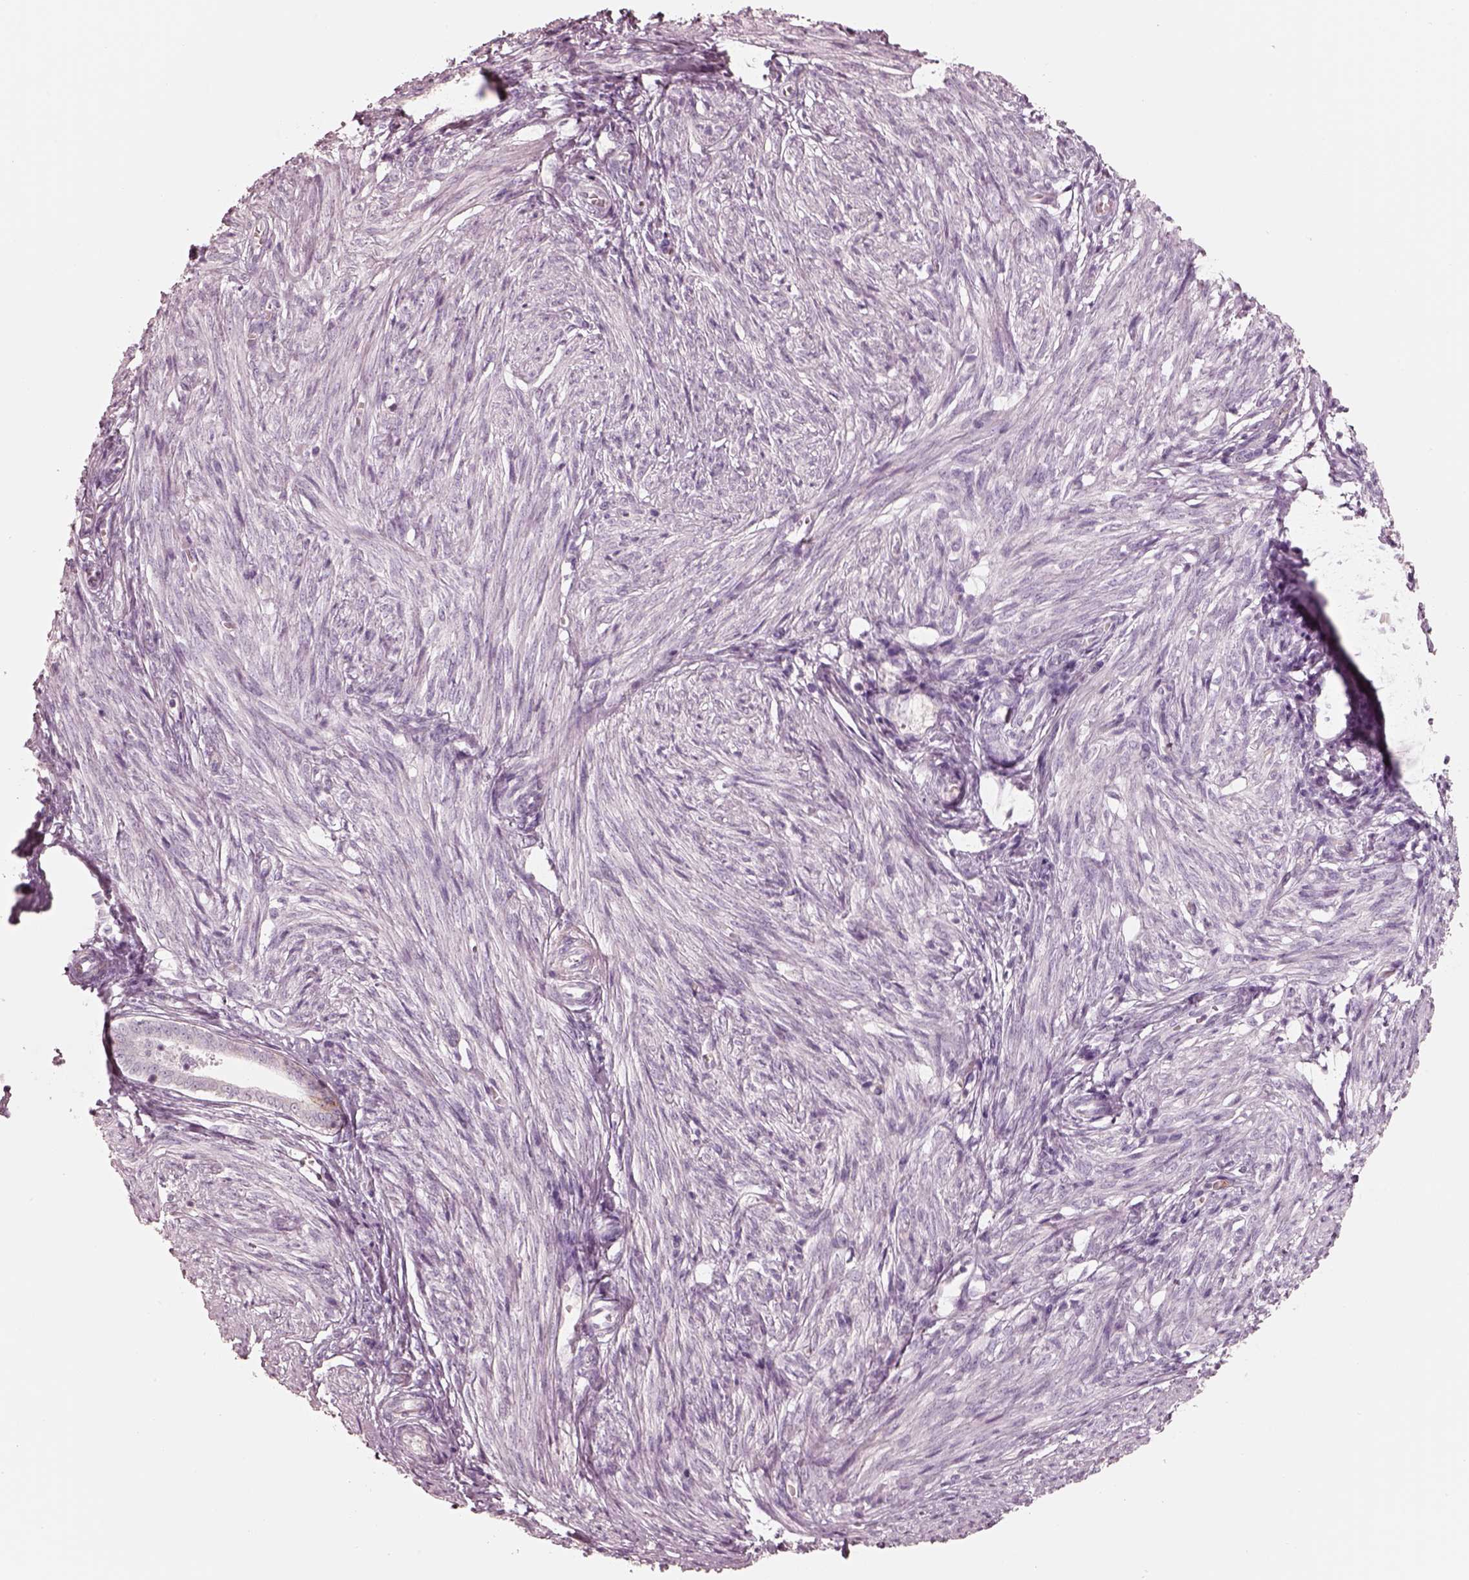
{"staining": {"intensity": "moderate", "quantity": "25%-75%", "location": "cytoplasmic/membranous"}, "tissue": "endometrium", "cell_type": "Cells in endometrial stroma", "image_type": "normal", "snomed": [{"axis": "morphology", "description": "Normal tissue, NOS"}, {"axis": "topography", "description": "Endometrium"}], "caption": "The photomicrograph displays staining of unremarkable endometrium, revealing moderate cytoplasmic/membranous protein positivity (brown color) within cells in endometrial stroma.", "gene": "GPRIN1", "patient": {"sex": "female", "age": 50}}